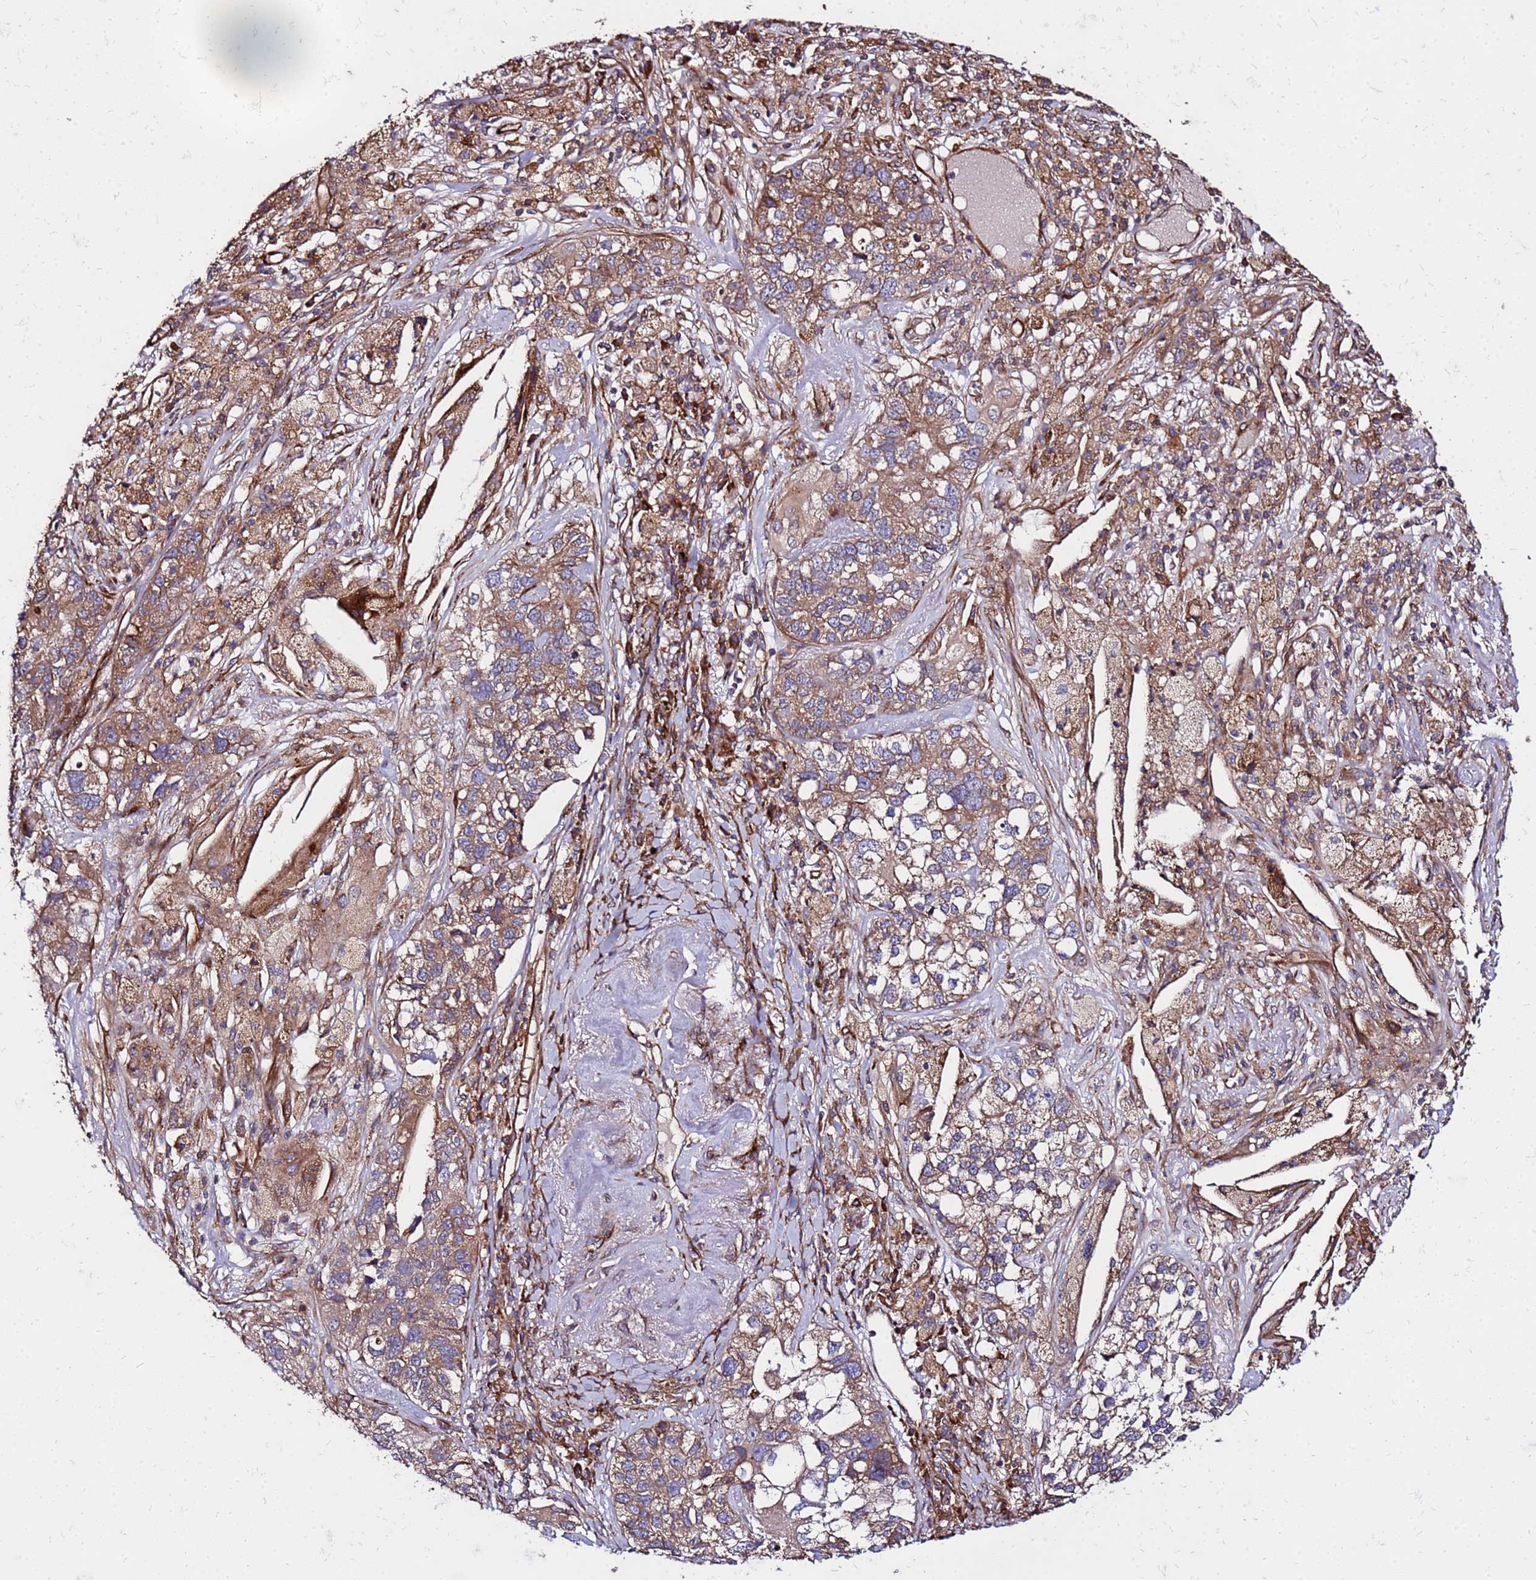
{"staining": {"intensity": "moderate", "quantity": ">75%", "location": "cytoplasmic/membranous"}, "tissue": "lung cancer", "cell_type": "Tumor cells", "image_type": "cancer", "snomed": [{"axis": "morphology", "description": "Adenocarcinoma, NOS"}, {"axis": "topography", "description": "Lung"}], "caption": "Moderate cytoplasmic/membranous expression is present in approximately >75% of tumor cells in lung cancer (adenocarcinoma).", "gene": "WWC2", "patient": {"sex": "male", "age": 49}}